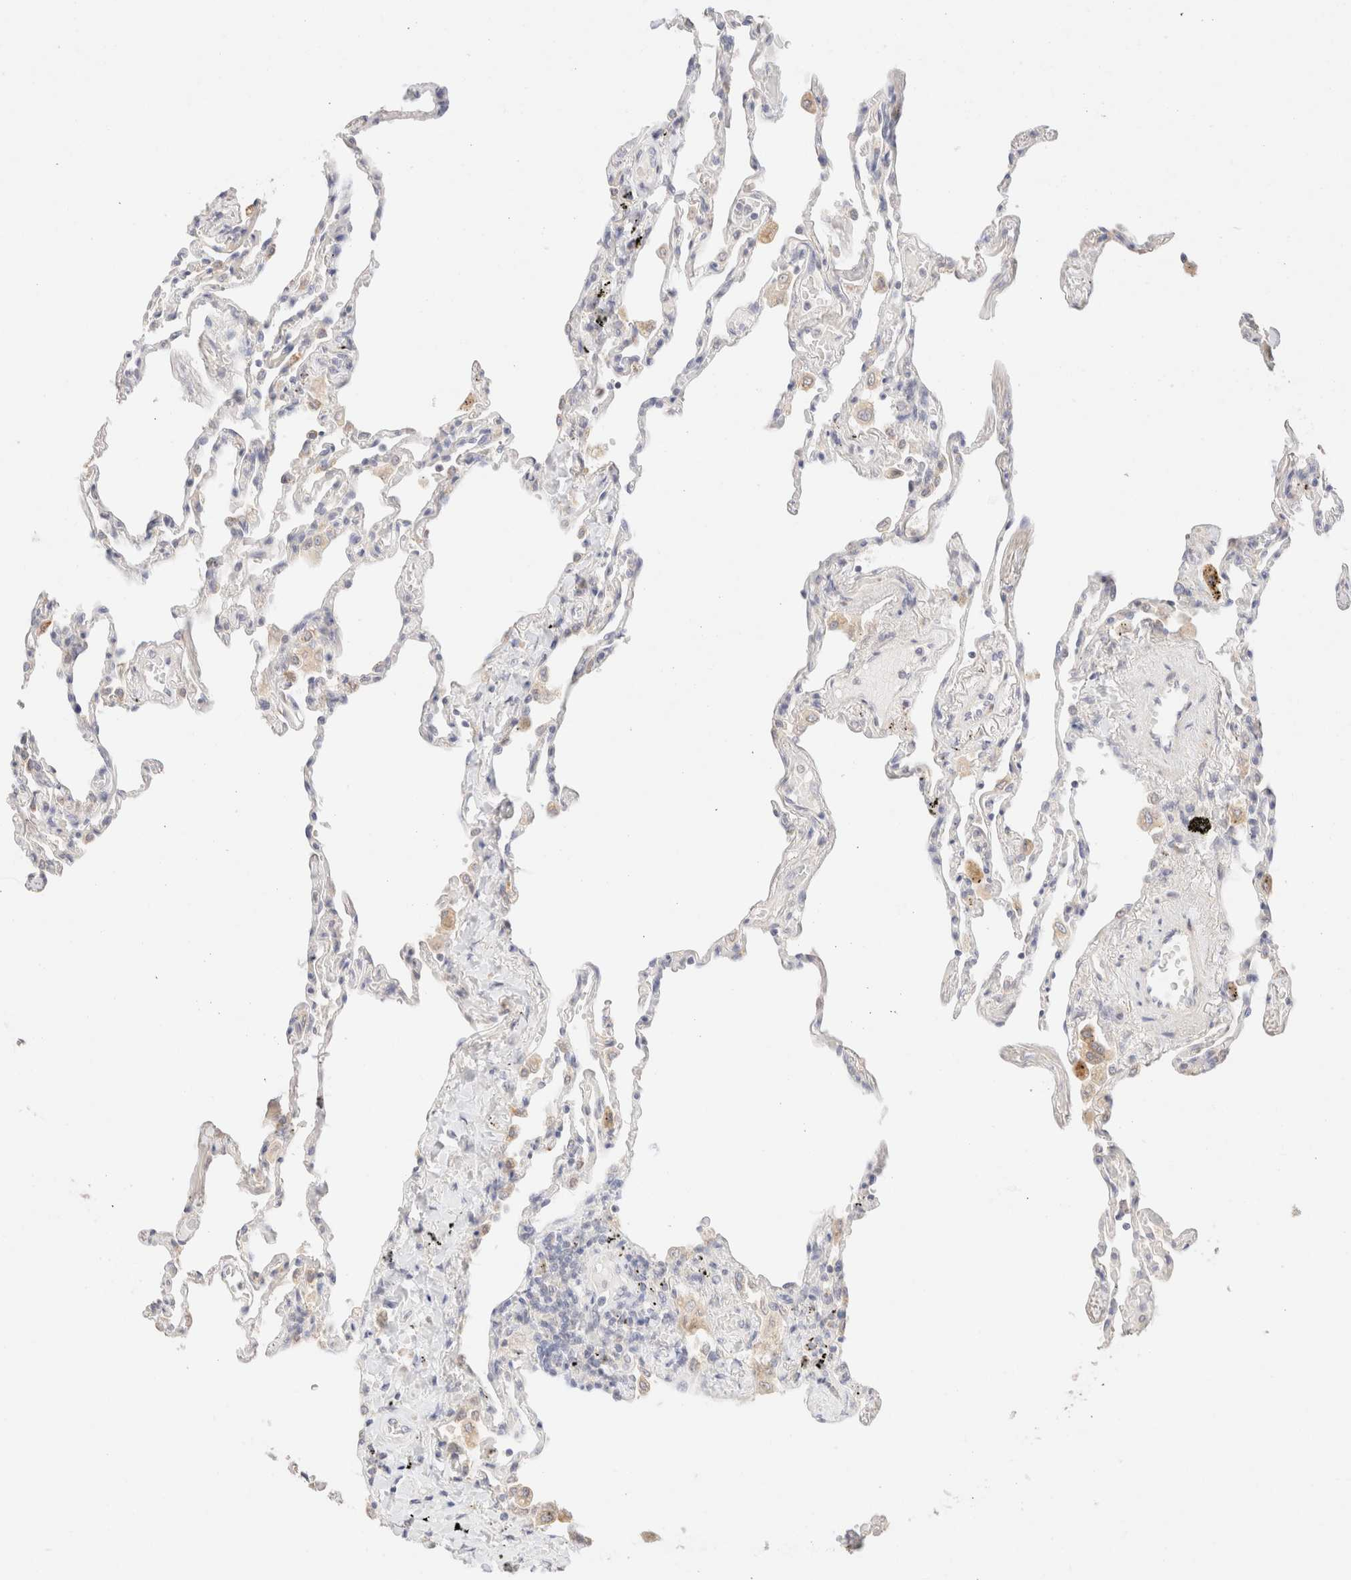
{"staining": {"intensity": "negative", "quantity": "none", "location": "none"}, "tissue": "lung", "cell_type": "Alveolar cells", "image_type": "normal", "snomed": [{"axis": "morphology", "description": "Normal tissue, NOS"}, {"axis": "topography", "description": "Lung"}], "caption": "Immunohistochemistry (IHC) histopathology image of unremarkable lung: lung stained with DAB (3,3'-diaminobenzidine) exhibits no significant protein staining in alveolar cells.", "gene": "SNTB1", "patient": {"sex": "male", "age": 59}}